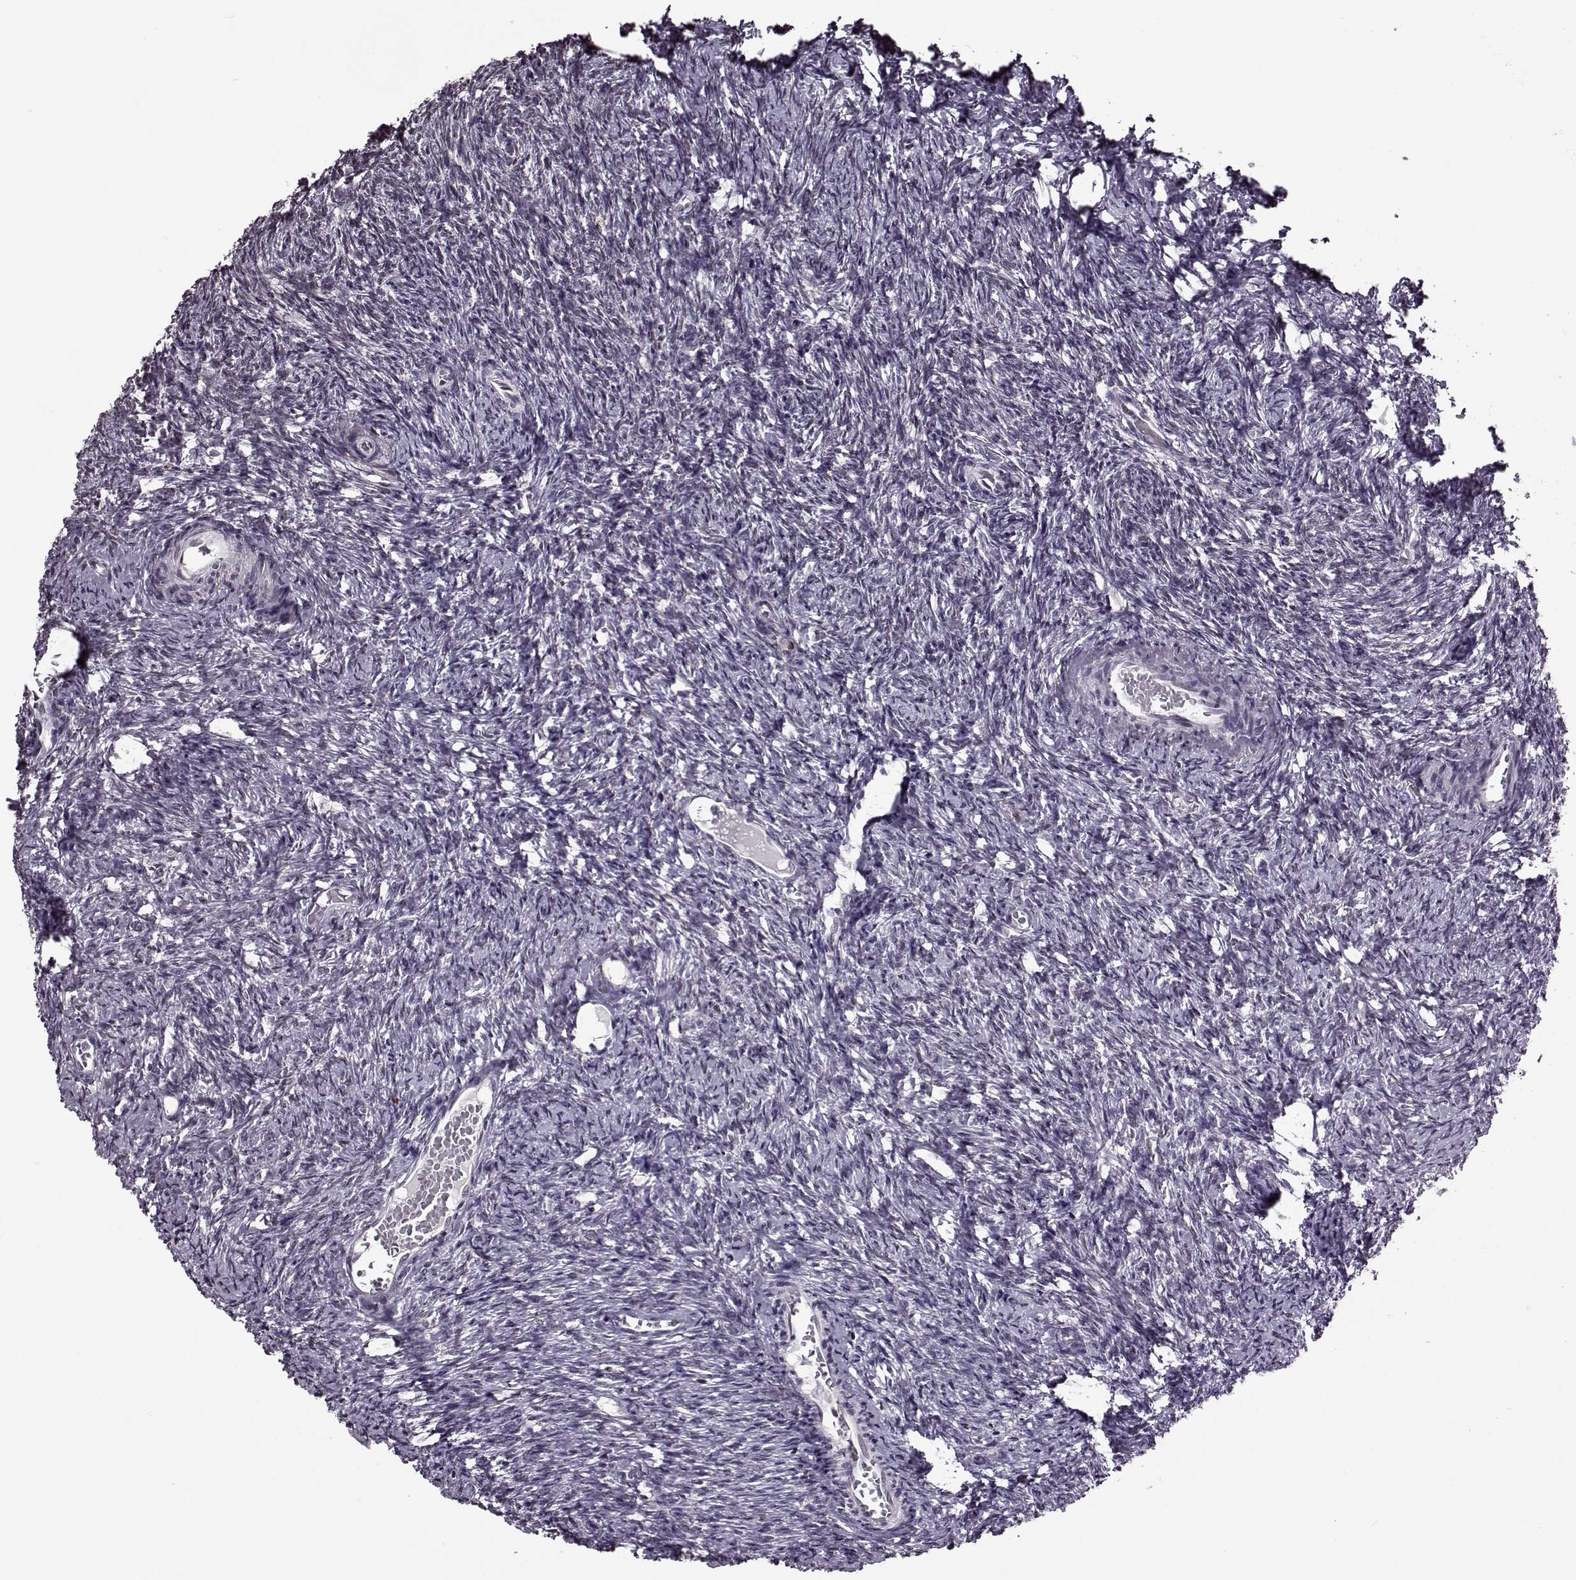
{"staining": {"intensity": "negative", "quantity": "none", "location": "none"}, "tissue": "ovary", "cell_type": "Follicle cells", "image_type": "normal", "snomed": [{"axis": "morphology", "description": "Normal tissue, NOS"}, {"axis": "topography", "description": "Ovary"}], "caption": "The histopathology image demonstrates no significant staining in follicle cells of ovary.", "gene": "STX1A", "patient": {"sex": "female", "age": 39}}